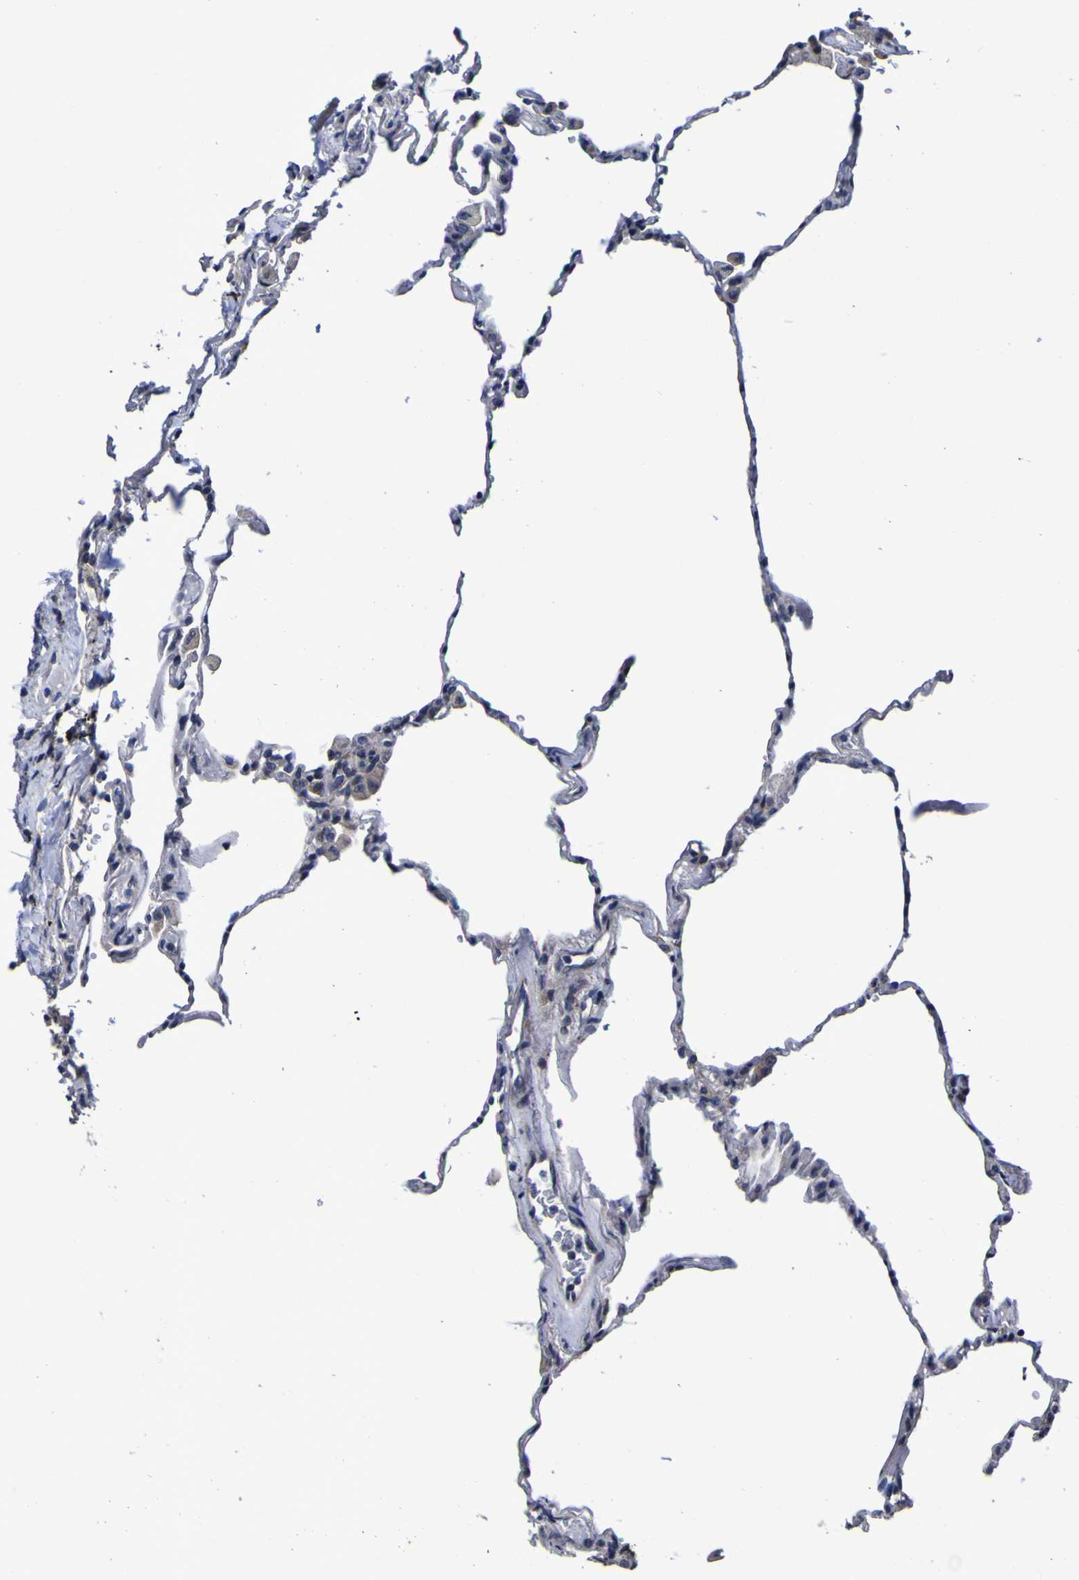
{"staining": {"intensity": "negative", "quantity": "none", "location": "none"}, "tissue": "lung", "cell_type": "Alveolar cells", "image_type": "normal", "snomed": [{"axis": "morphology", "description": "Normal tissue, NOS"}, {"axis": "topography", "description": "Lung"}], "caption": "DAB (3,3'-diaminobenzidine) immunohistochemical staining of benign lung reveals no significant staining in alveolar cells.", "gene": "P3H1", "patient": {"sex": "male", "age": 59}}